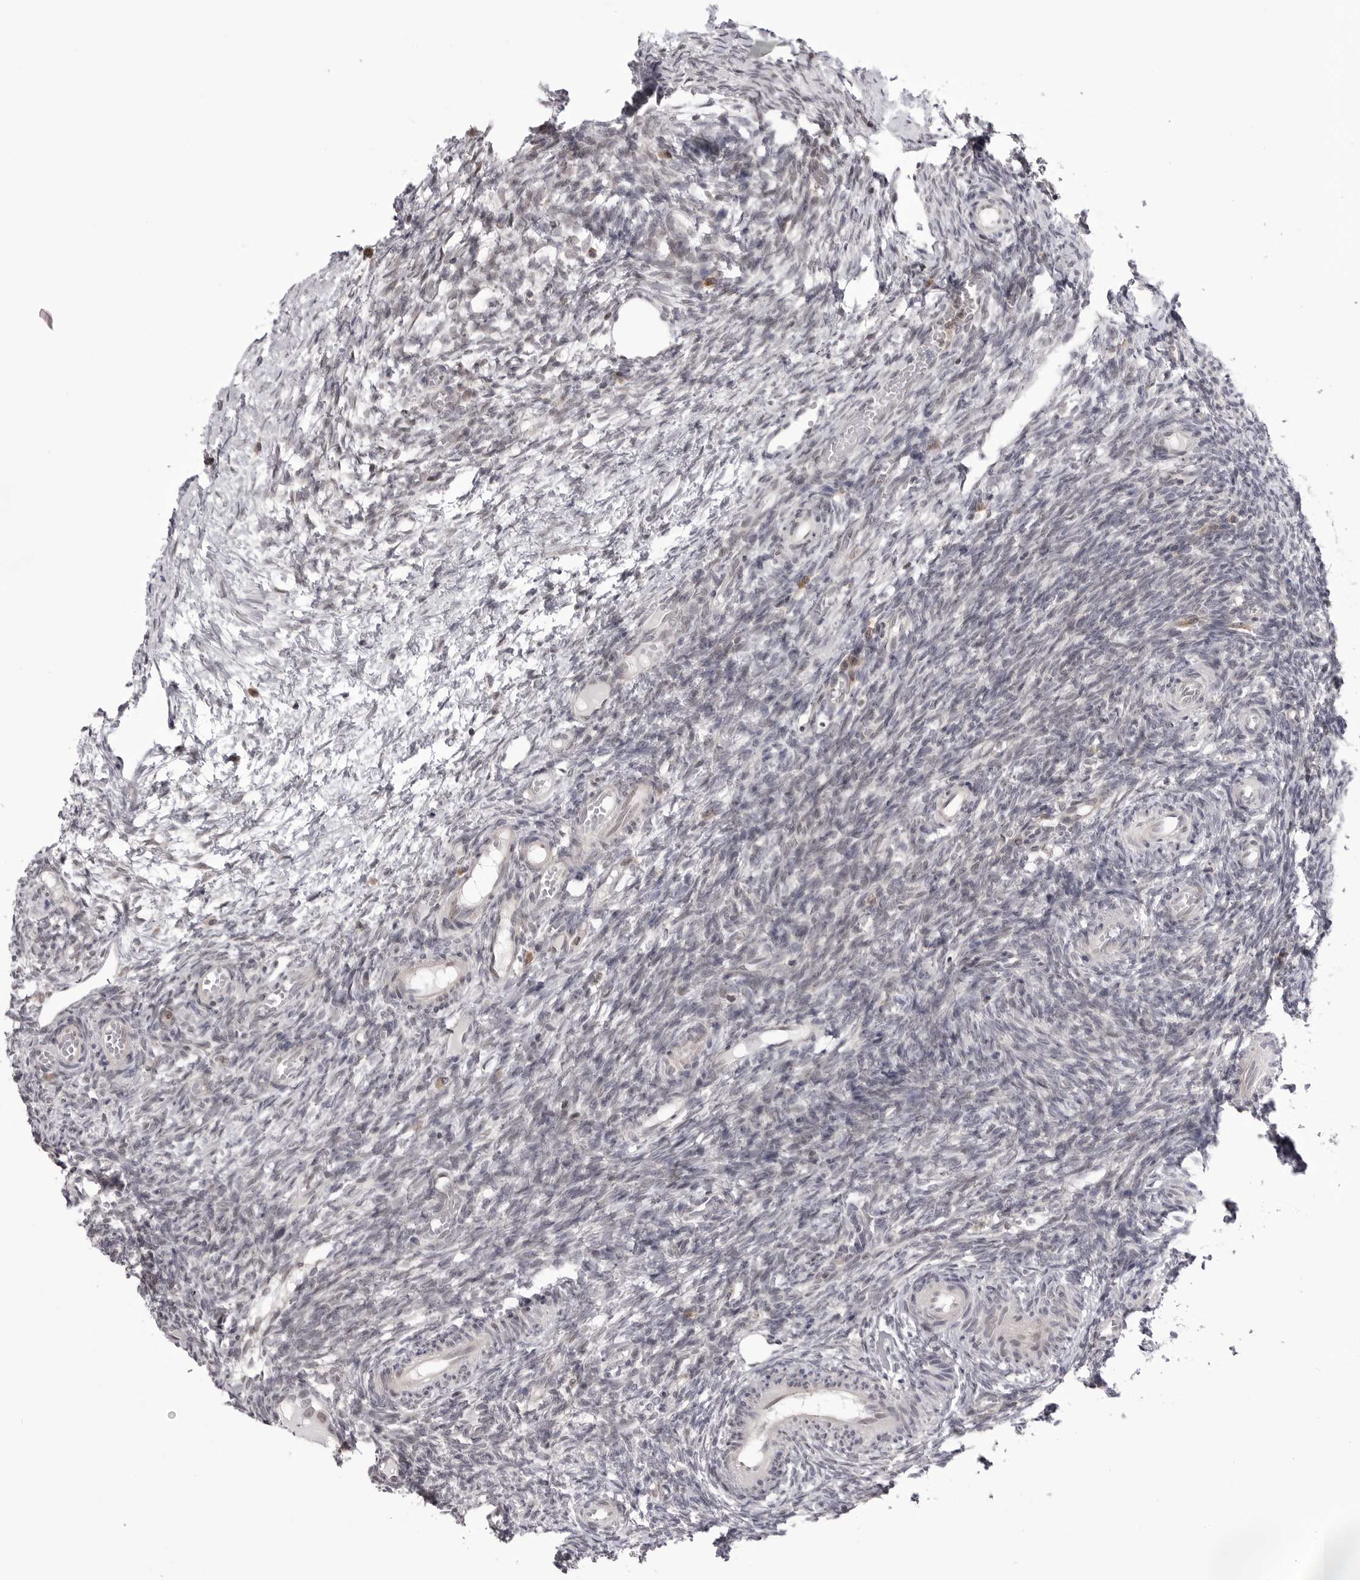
{"staining": {"intensity": "negative", "quantity": "none", "location": "none"}, "tissue": "ovary", "cell_type": "Ovarian stroma cells", "image_type": "normal", "snomed": [{"axis": "morphology", "description": "Normal tissue, NOS"}, {"axis": "topography", "description": "Ovary"}], "caption": "A micrograph of human ovary is negative for staining in ovarian stroma cells. (Brightfield microscopy of DAB immunohistochemistry (IHC) at high magnification).", "gene": "PTK2B", "patient": {"sex": "female", "age": 35}}